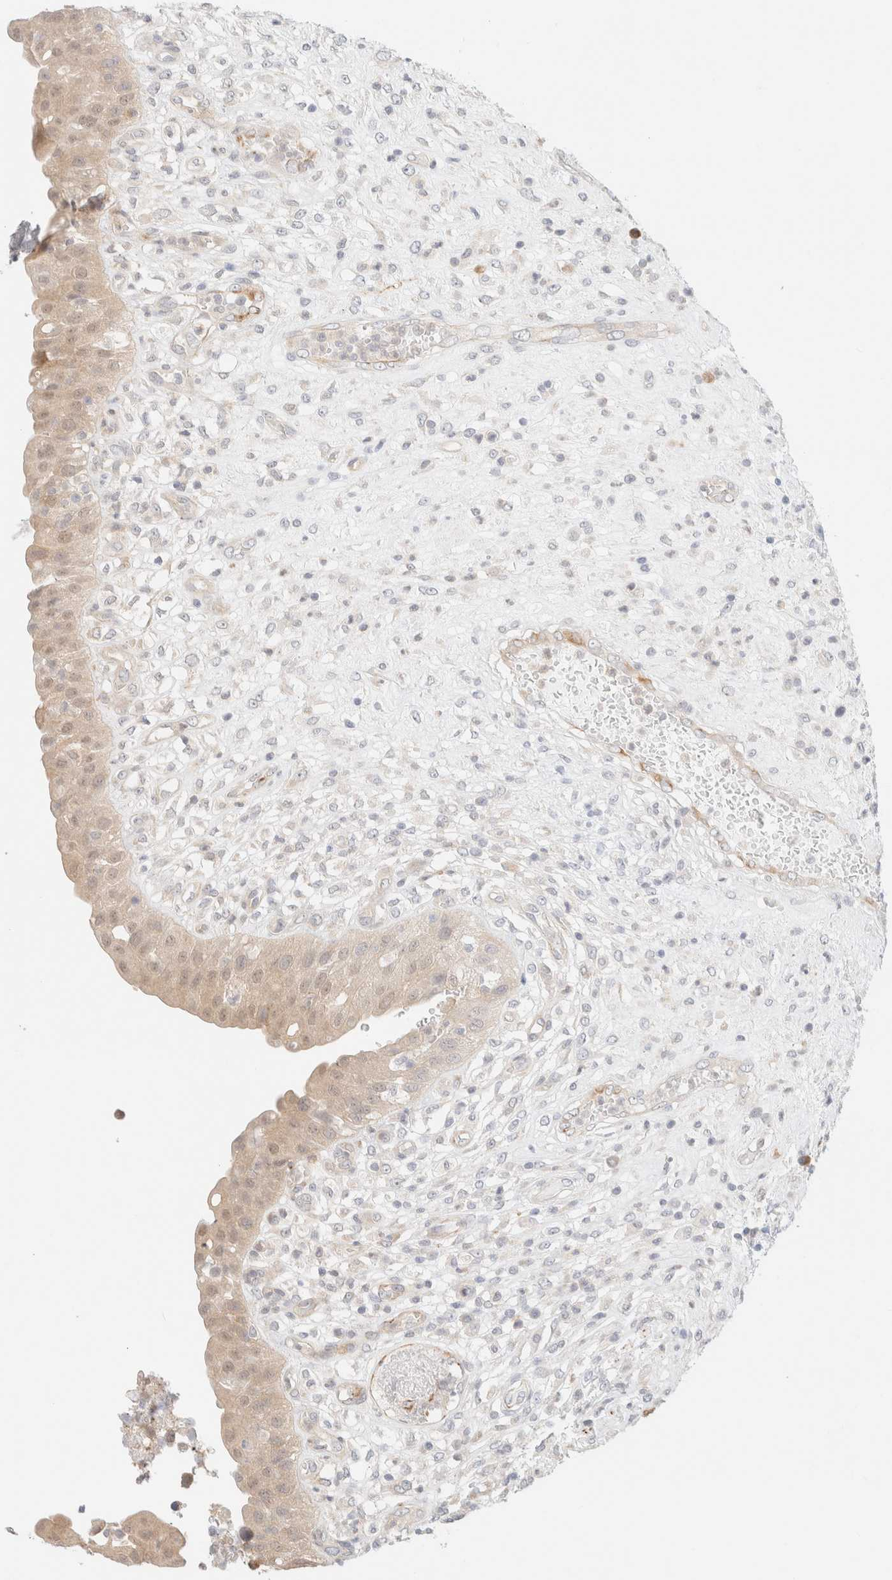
{"staining": {"intensity": "moderate", "quantity": ">75%", "location": "cytoplasmic/membranous"}, "tissue": "urinary bladder", "cell_type": "Urothelial cells", "image_type": "normal", "snomed": [{"axis": "morphology", "description": "Normal tissue, NOS"}, {"axis": "topography", "description": "Urinary bladder"}], "caption": "This micrograph displays unremarkable urinary bladder stained with immunohistochemistry (IHC) to label a protein in brown. The cytoplasmic/membranous of urothelial cells show moderate positivity for the protein. Nuclei are counter-stained blue.", "gene": "UNC13B", "patient": {"sex": "female", "age": 62}}